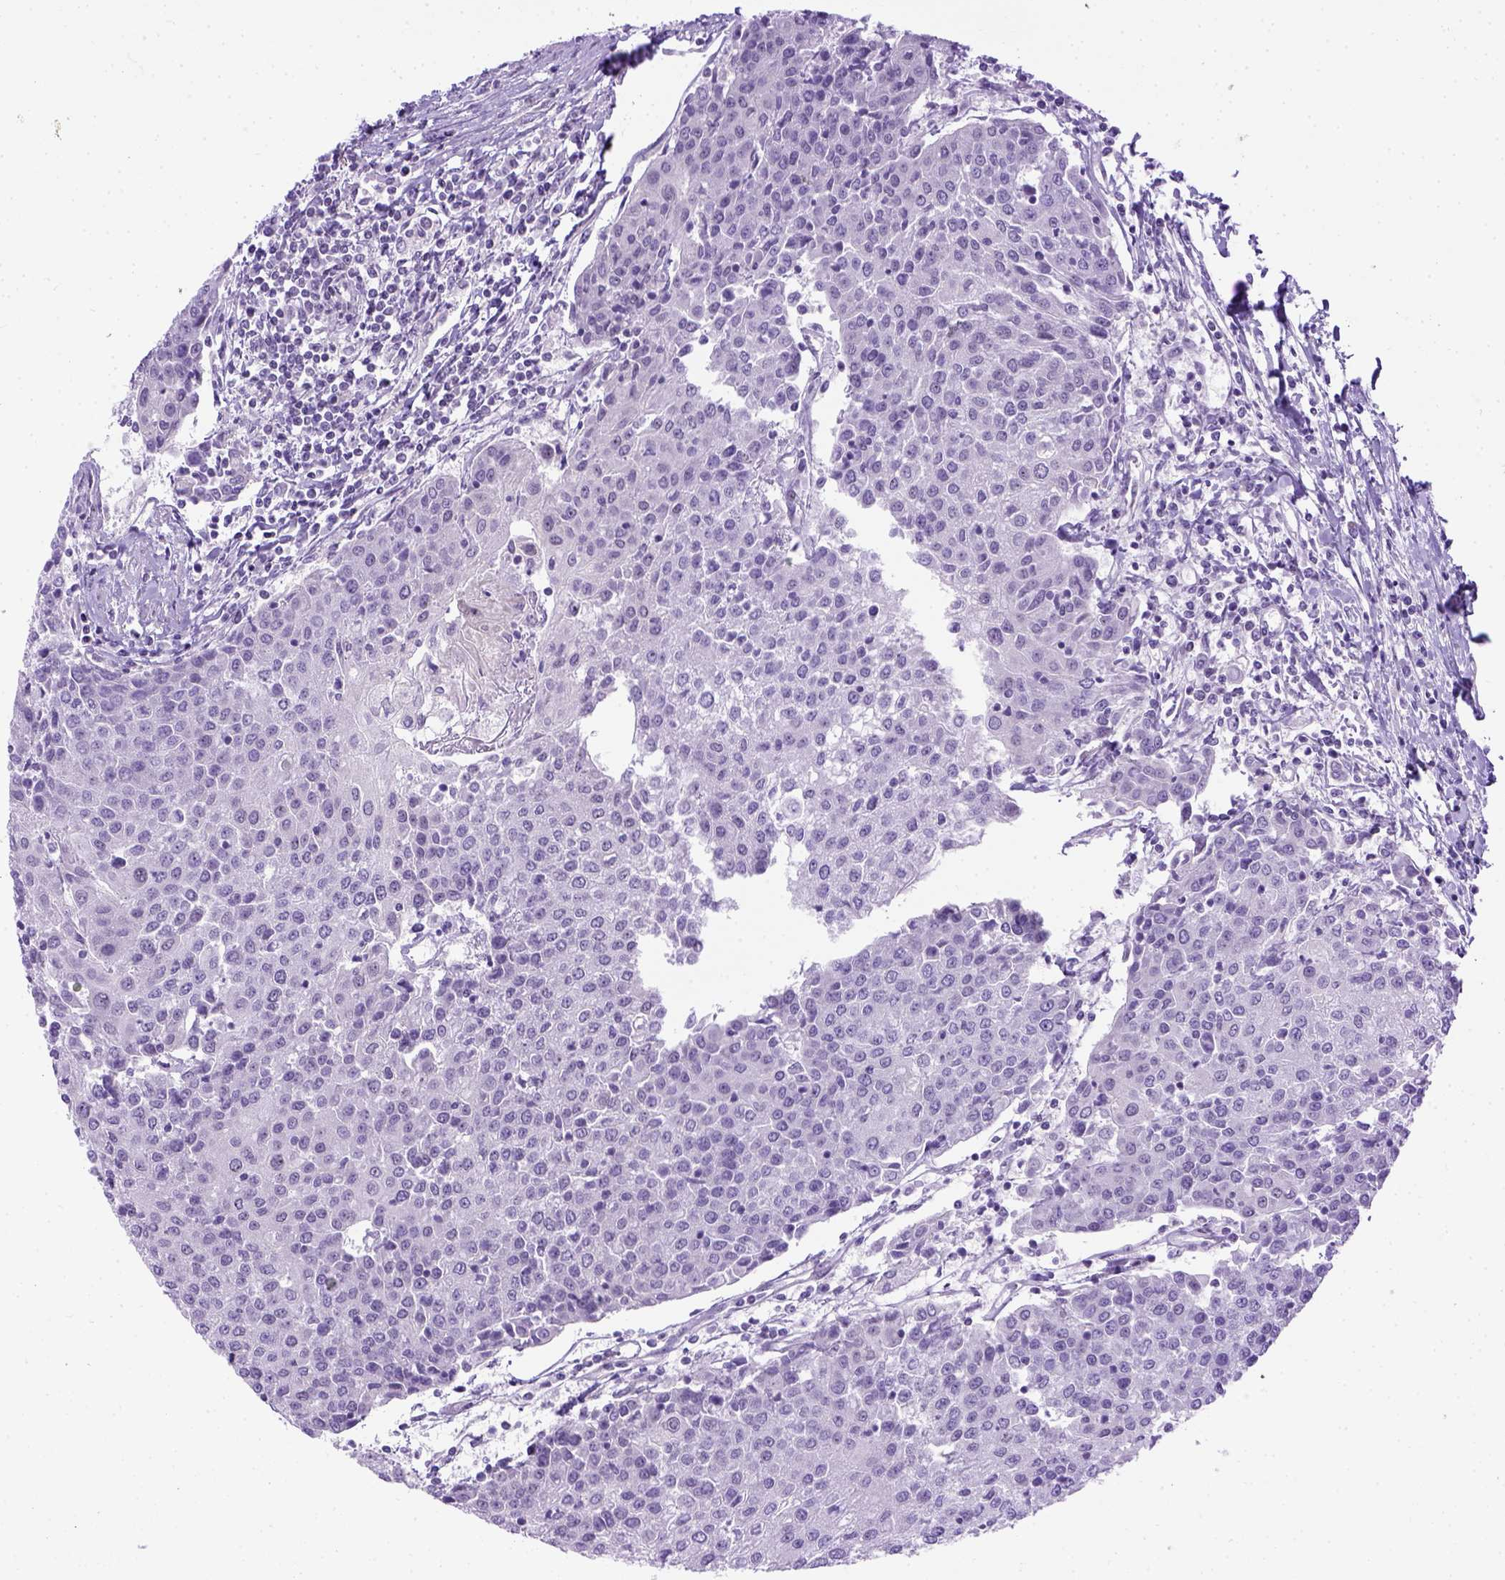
{"staining": {"intensity": "negative", "quantity": "none", "location": "none"}, "tissue": "urothelial cancer", "cell_type": "Tumor cells", "image_type": "cancer", "snomed": [{"axis": "morphology", "description": "Urothelial carcinoma, High grade"}, {"axis": "topography", "description": "Urinary bladder"}], "caption": "Immunohistochemistry photomicrograph of human urothelial cancer stained for a protein (brown), which exhibits no positivity in tumor cells. (DAB immunohistochemistry, high magnification).", "gene": "FAM184B", "patient": {"sex": "female", "age": 85}}